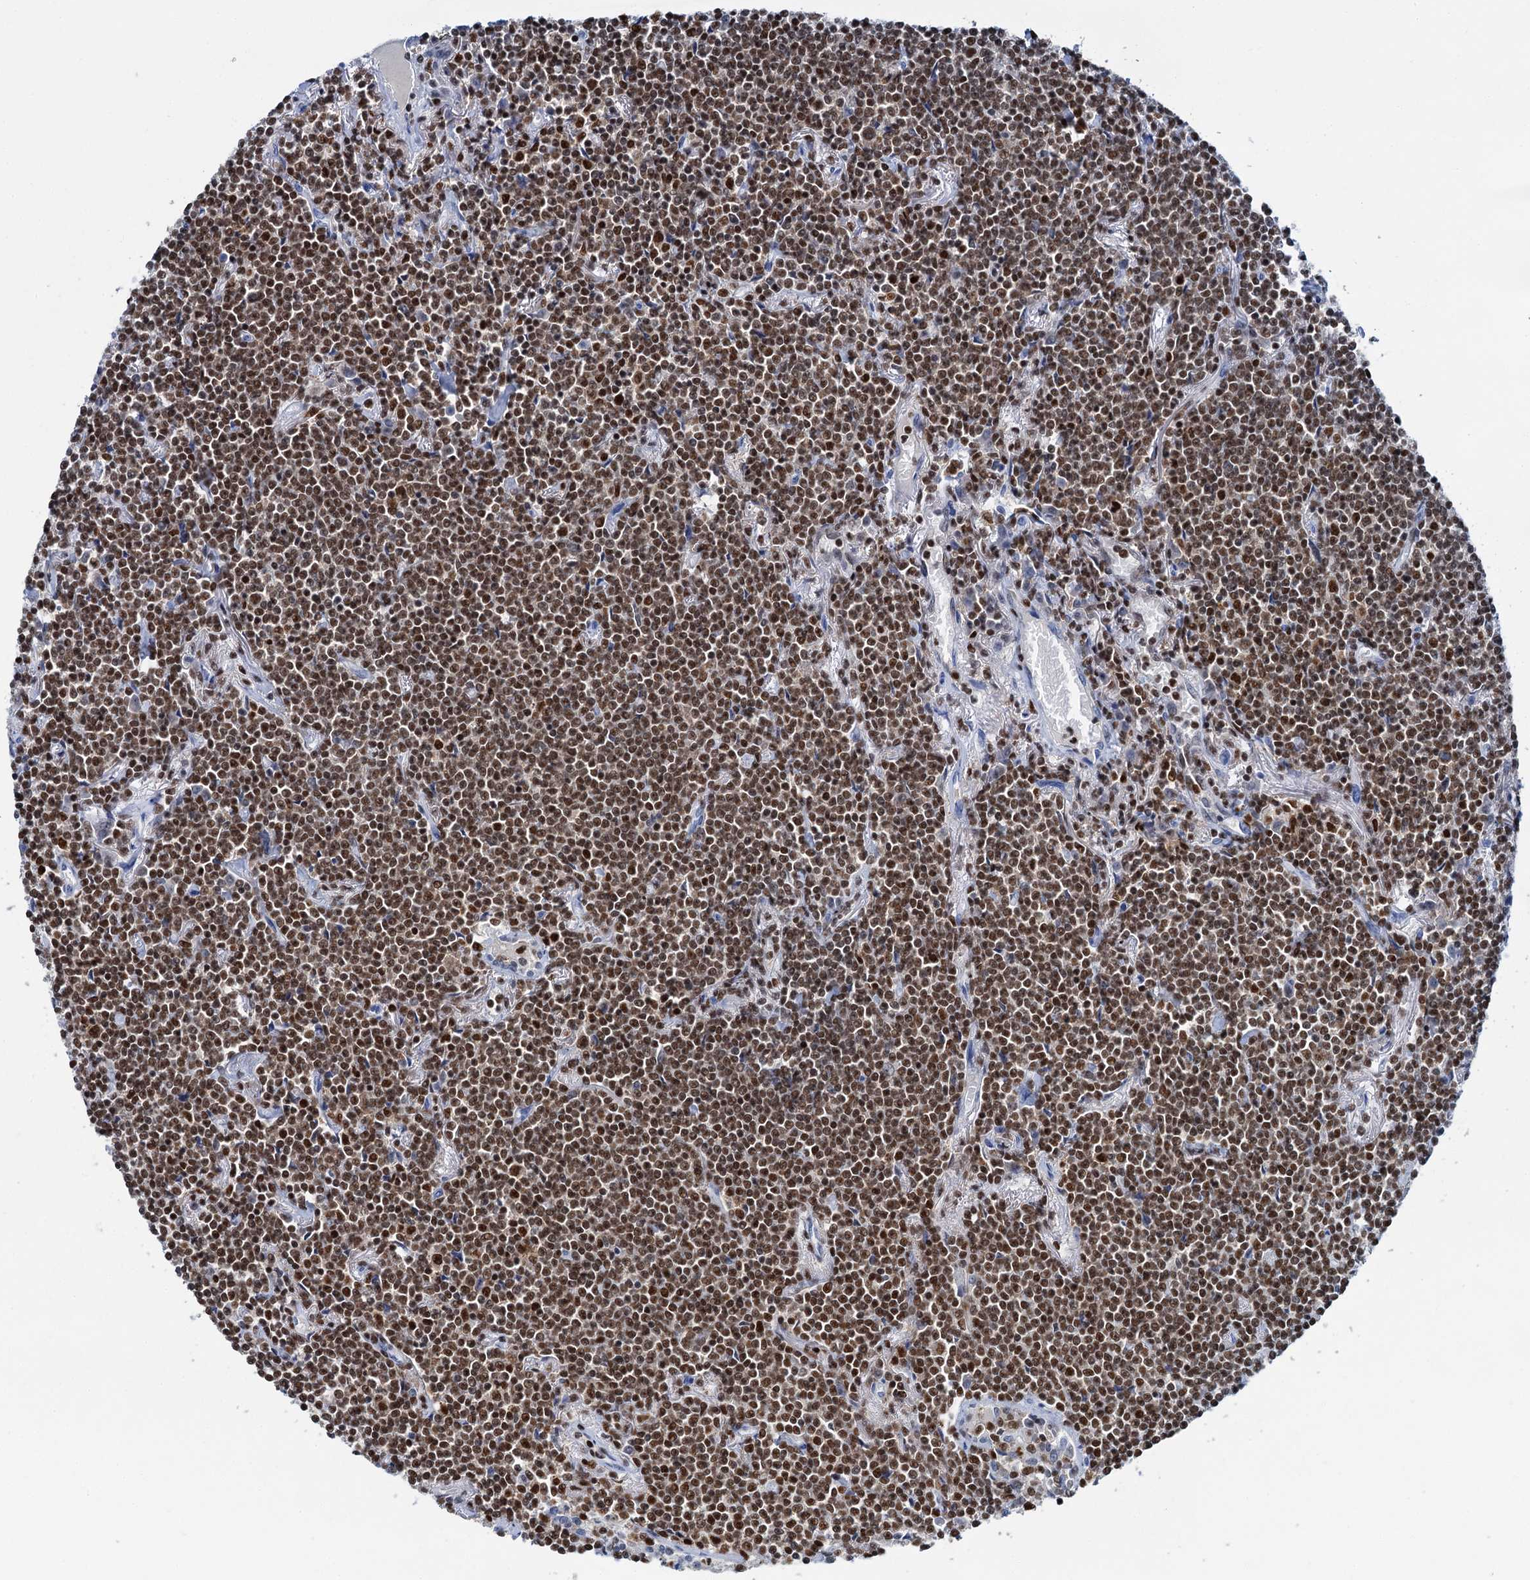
{"staining": {"intensity": "strong", "quantity": ">75%", "location": "nuclear"}, "tissue": "lymphoma", "cell_type": "Tumor cells", "image_type": "cancer", "snomed": [{"axis": "morphology", "description": "Malignant lymphoma, non-Hodgkin's type, Low grade"}, {"axis": "topography", "description": "Lung"}], "caption": "Immunohistochemistry micrograph of neoplastic tissue: human lymphoma stained using immunohistochemistry (IHC) displays high levels of strong protein expression localized specifically in the nuclear of tumor cells, appearing as a nuclear brown color.", "gene": "CELF2", "patient": {"sex": "female", "age": 71}}